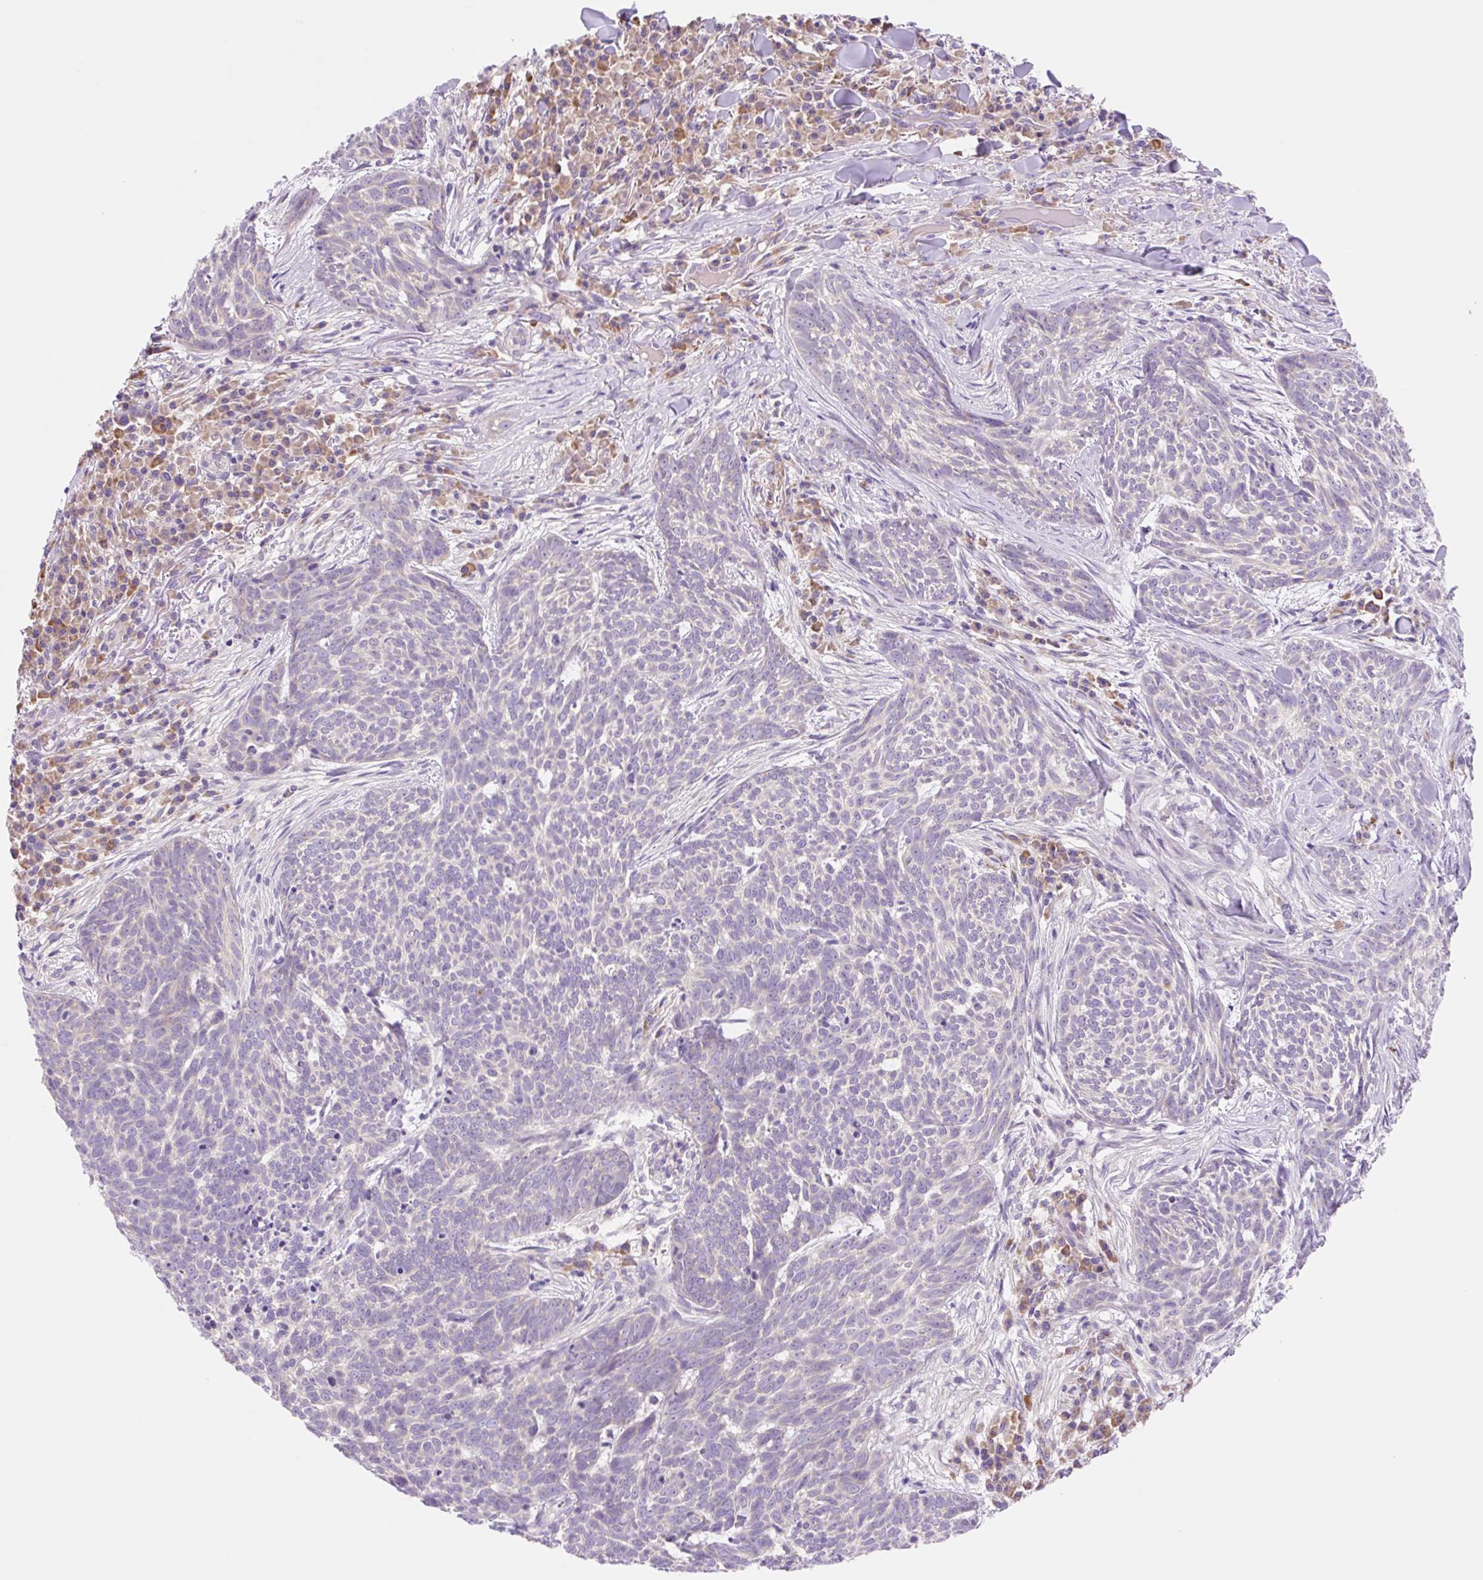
{"staining": {"intensity": "negative", "quantity": "none", "location": "none"}, "tissue": "skin cancer", "cell_type": "Tumor cells", "image_type": "cancer", "snomed": [{"axis": "morphology", "description": "Basal cell carcinoma"}, {"axis": "topography", "description": "Skin"}], "caption": "Histopathology image shows no significant protein positivity in tumor cells of skin basal cell carcinoma.", "gene": "CELF6", "patient": {"sex": "female", "age": 93}}